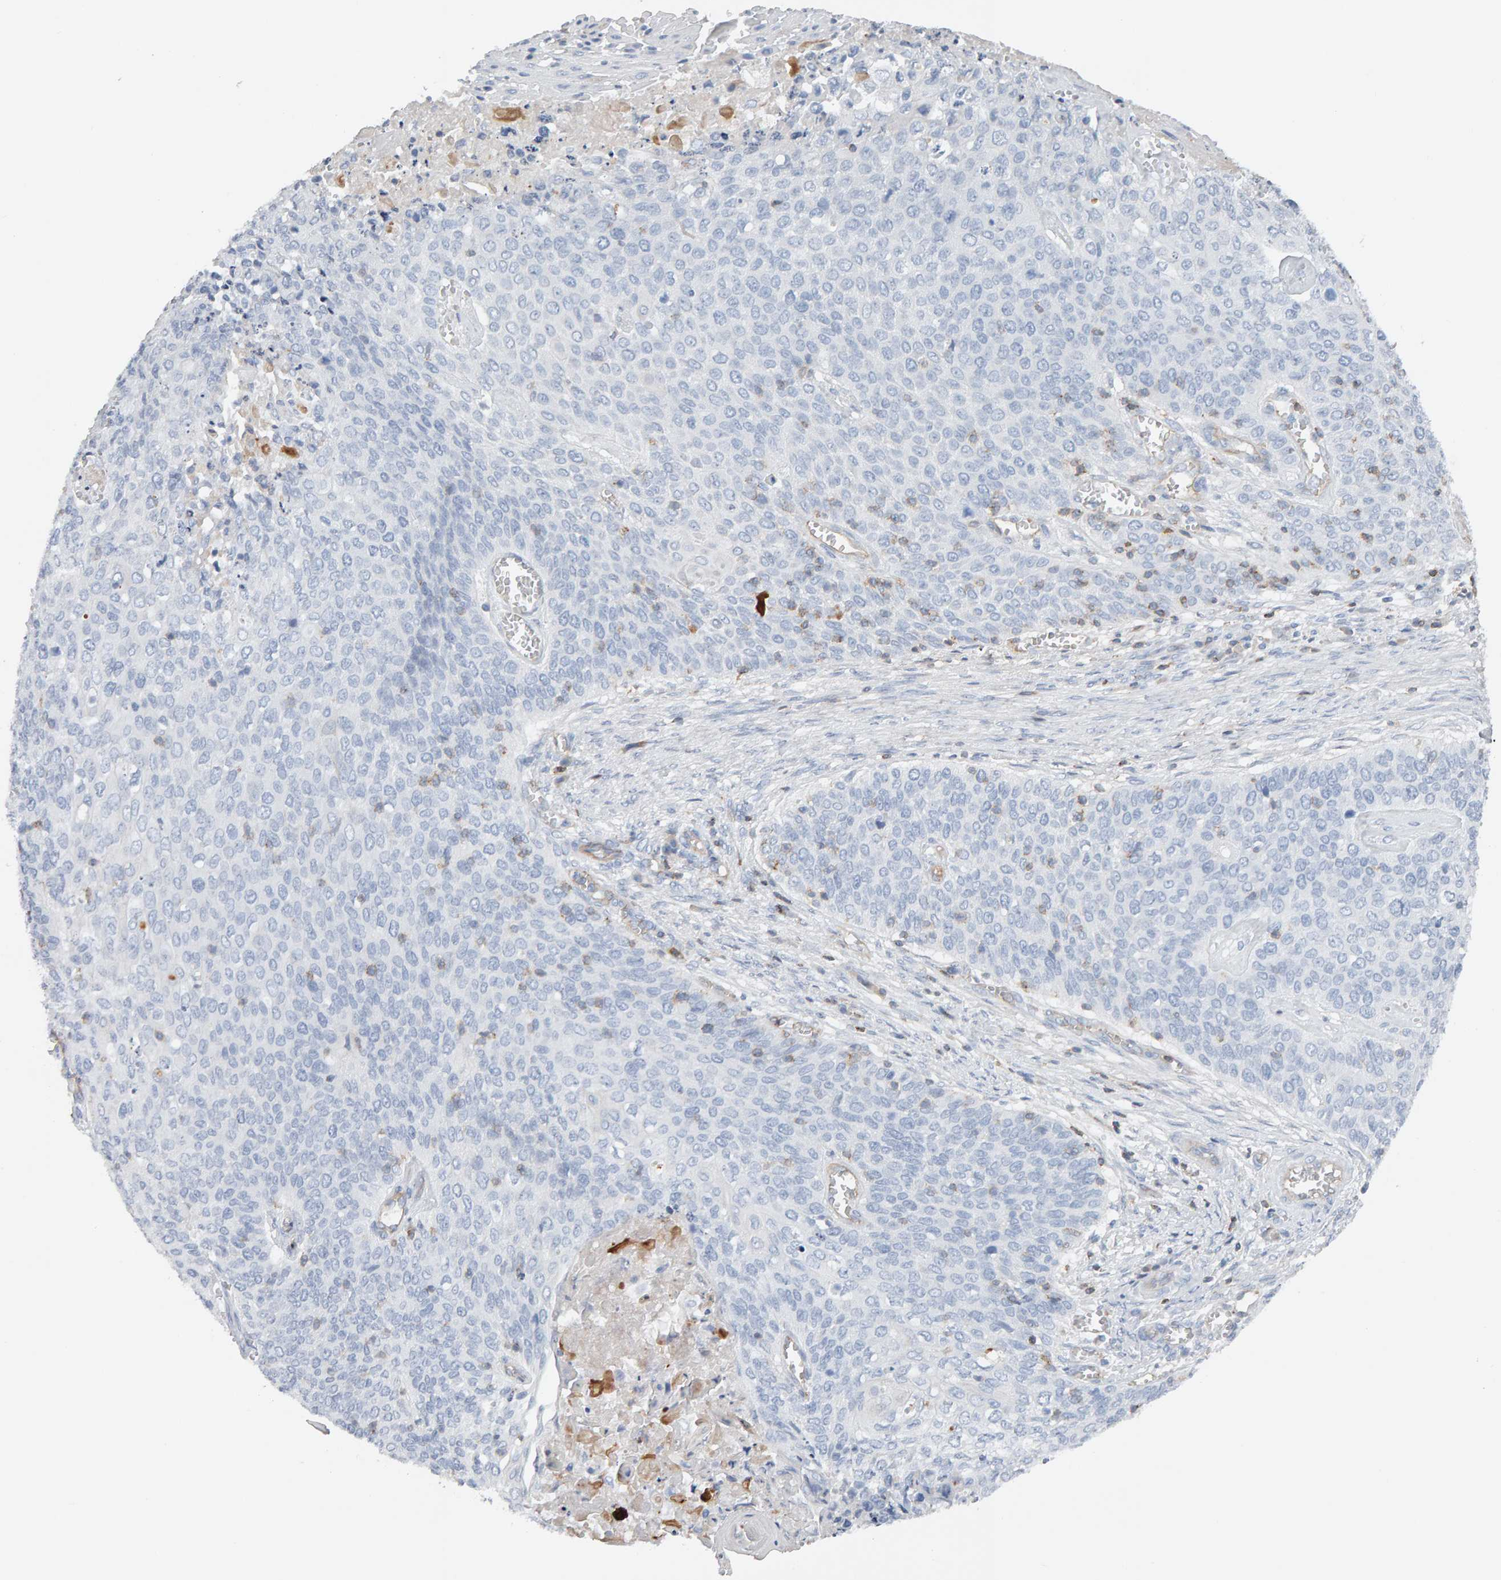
{"staining": {"intensity": "negative", "quantity": "none", "location": "none"}, "tissue": "cervical cancer", "cell_type": "Tumor cells", "image_type": "cancer", "snomed": [{"axis": "morphology", "description": "Squamous cell carcinoma, NOS"}, {"axis": "topography", "description": "Cervix"}], "caption": "IHC image of neoplastic tissue: human cervical squamous cell carcinoma stained with DAB (3,3'-diaminobenzidine) reveals no significant protein expression in tumor cells.", "gene": "FYN", "patient": {"sex": "female", "age": 39}}